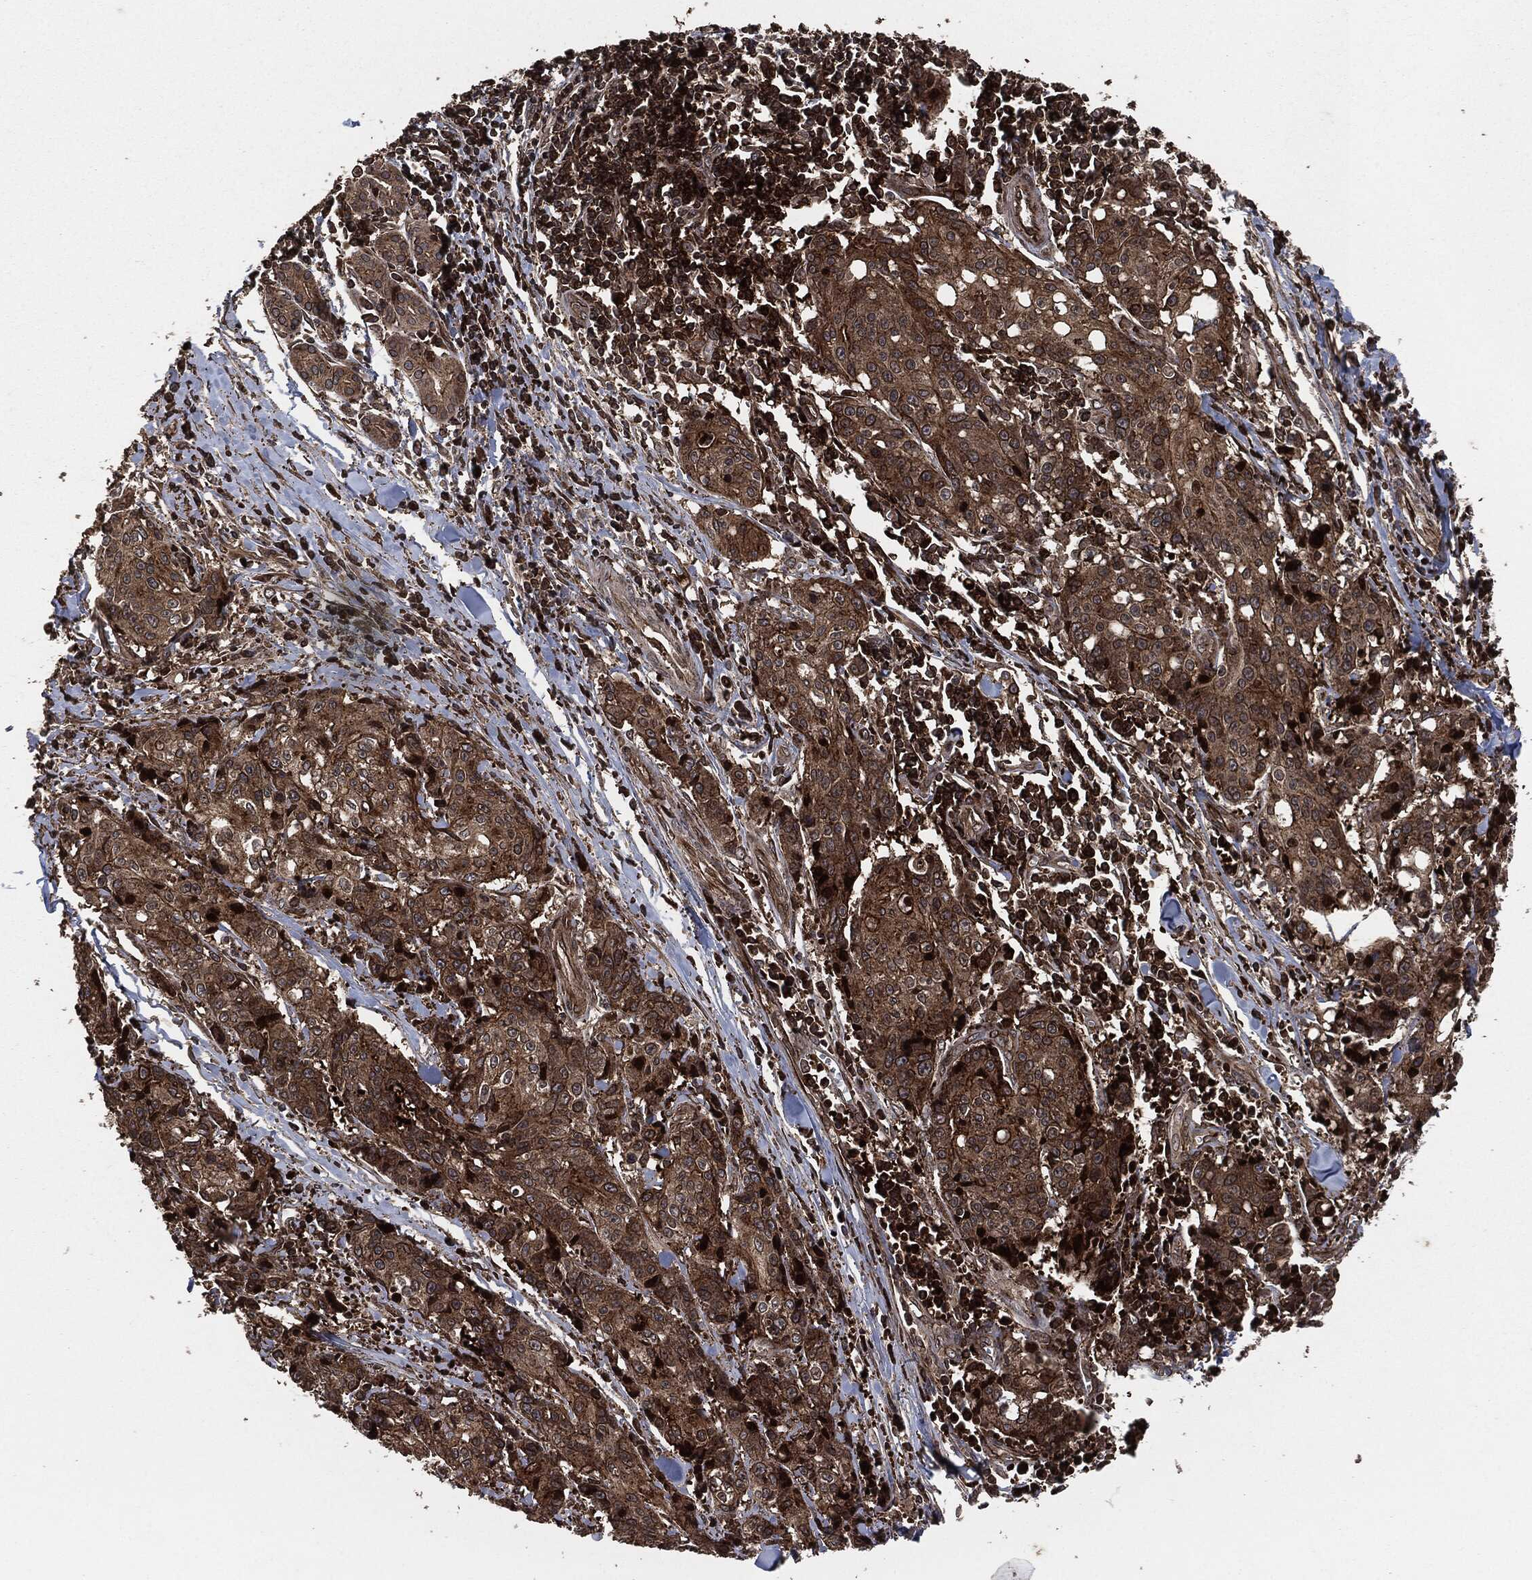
{"staining": {"intensity": "moderate", "quantity": ">75%", "location": "cytoplasmic/membranous"}, "tissue": "pancreatic cancer", "cell_type": "Tumor cells", "image_type": "cancer", "snomed": [{"axis": "morphology", "description": "Adenocarcinoma, NOS"}, {"axis": "topography", "description": "Pancreas"}], "caption": "Immunohistochemistry (IHC) (DAB) staining of pancreatic cancer (adenocarcinoma) shows moderate cytoplasmic/membranous protein staining in about >75% of tumor cells. (Brightfield microscopy of DAB IHC at high magnification).", "gene": "IFIT1", "patient": {"sex": "male", "age": 64}}